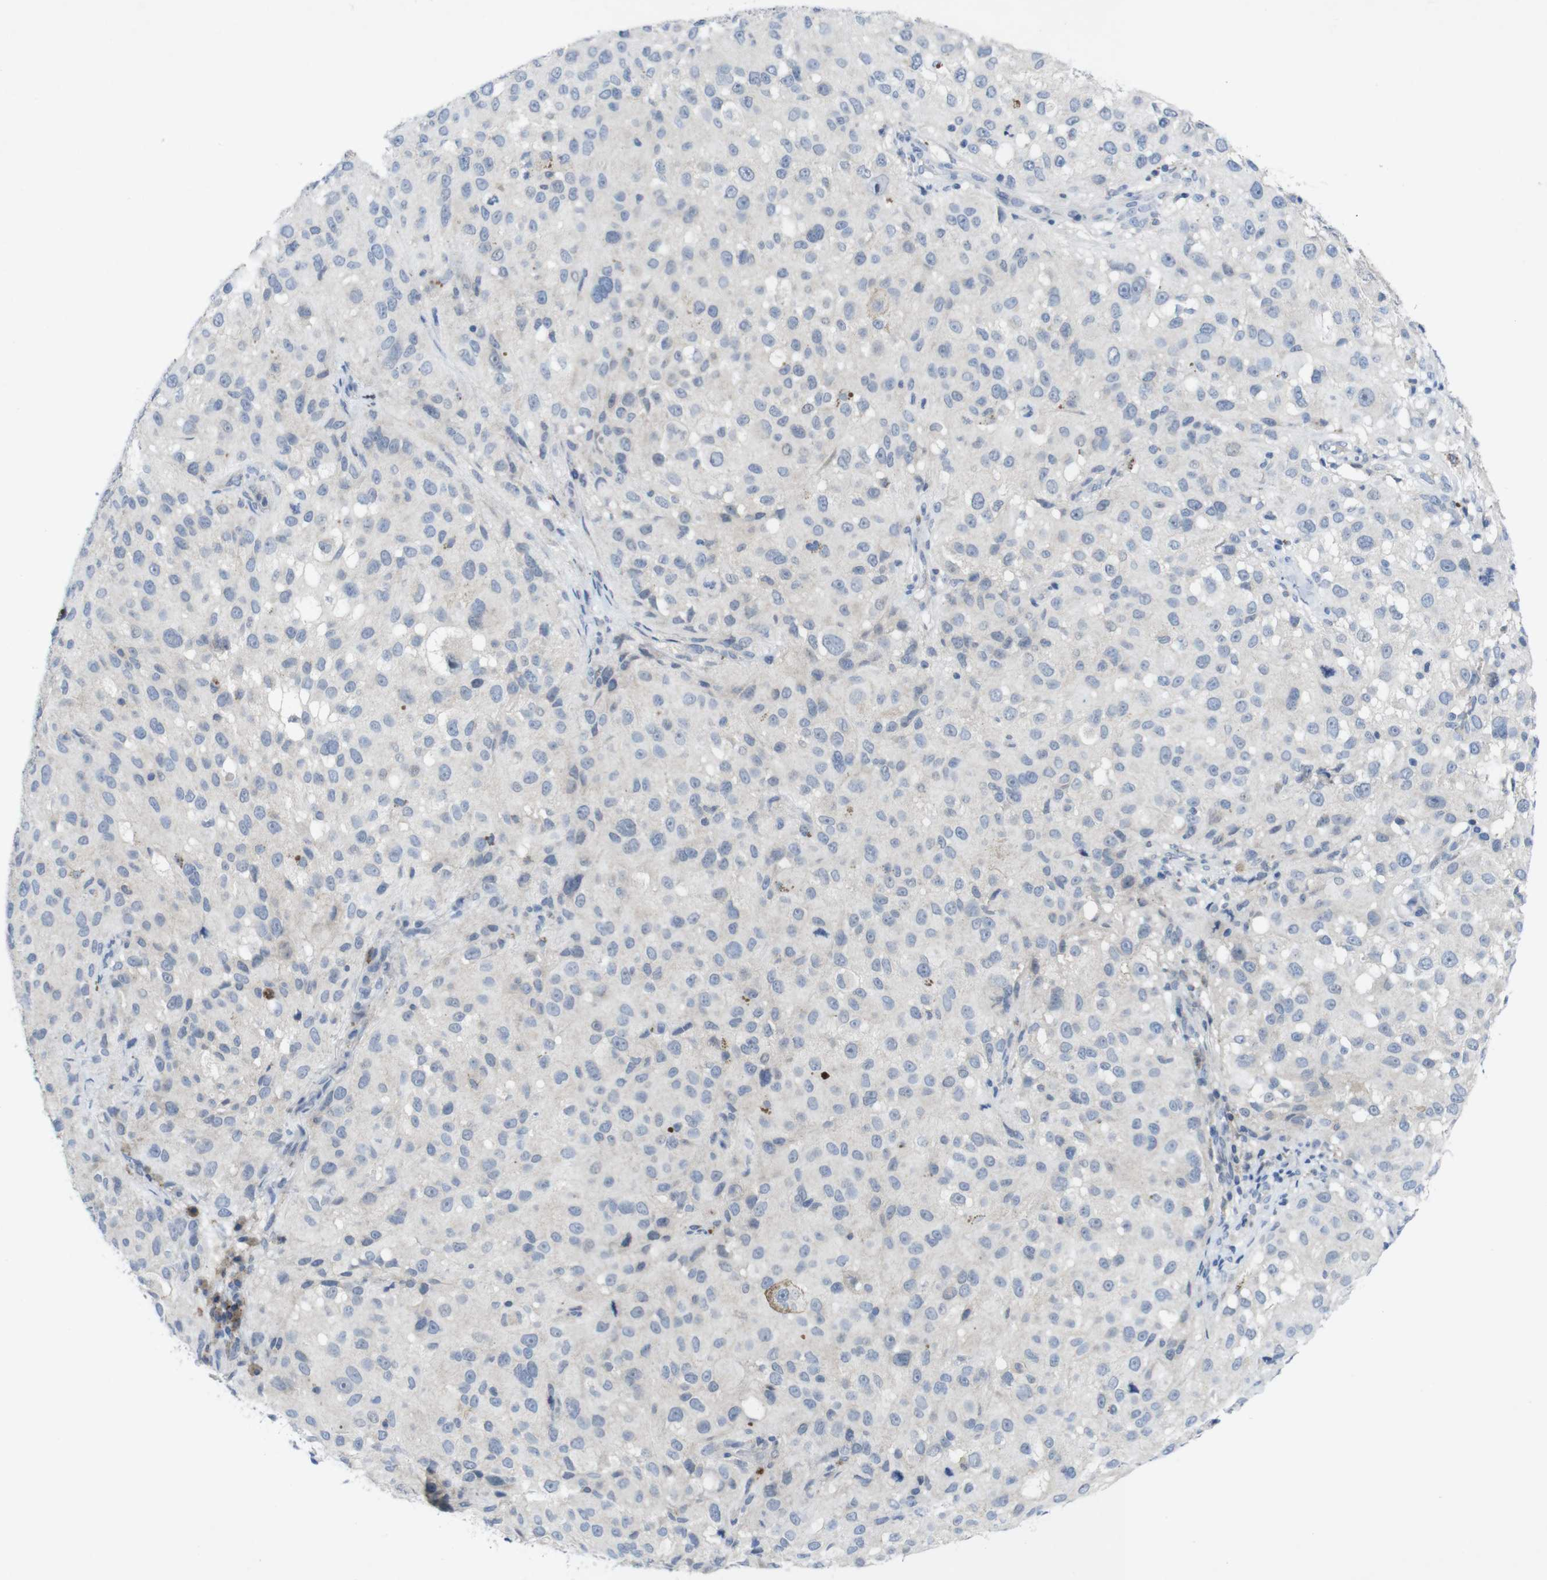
{"staining": {"intensity": "negative", "quantity": "none", "location": "none"}, "tissue": "melanoma", "cell_type": "Tumor cells", "image_type": "cancer", "snomed": [{"axis": "morphology", "description": "Necrosis, NOS"}, {"axis": "morphology", "description": "Malignant melanoma, NOS"}, {"axis": "topography", "description": "Skin"}], "caption": "Tumor cells show no significant expression in melanoma.", "gene": "SLAMF7", "patient": {"sex": "female", "age": 87}}